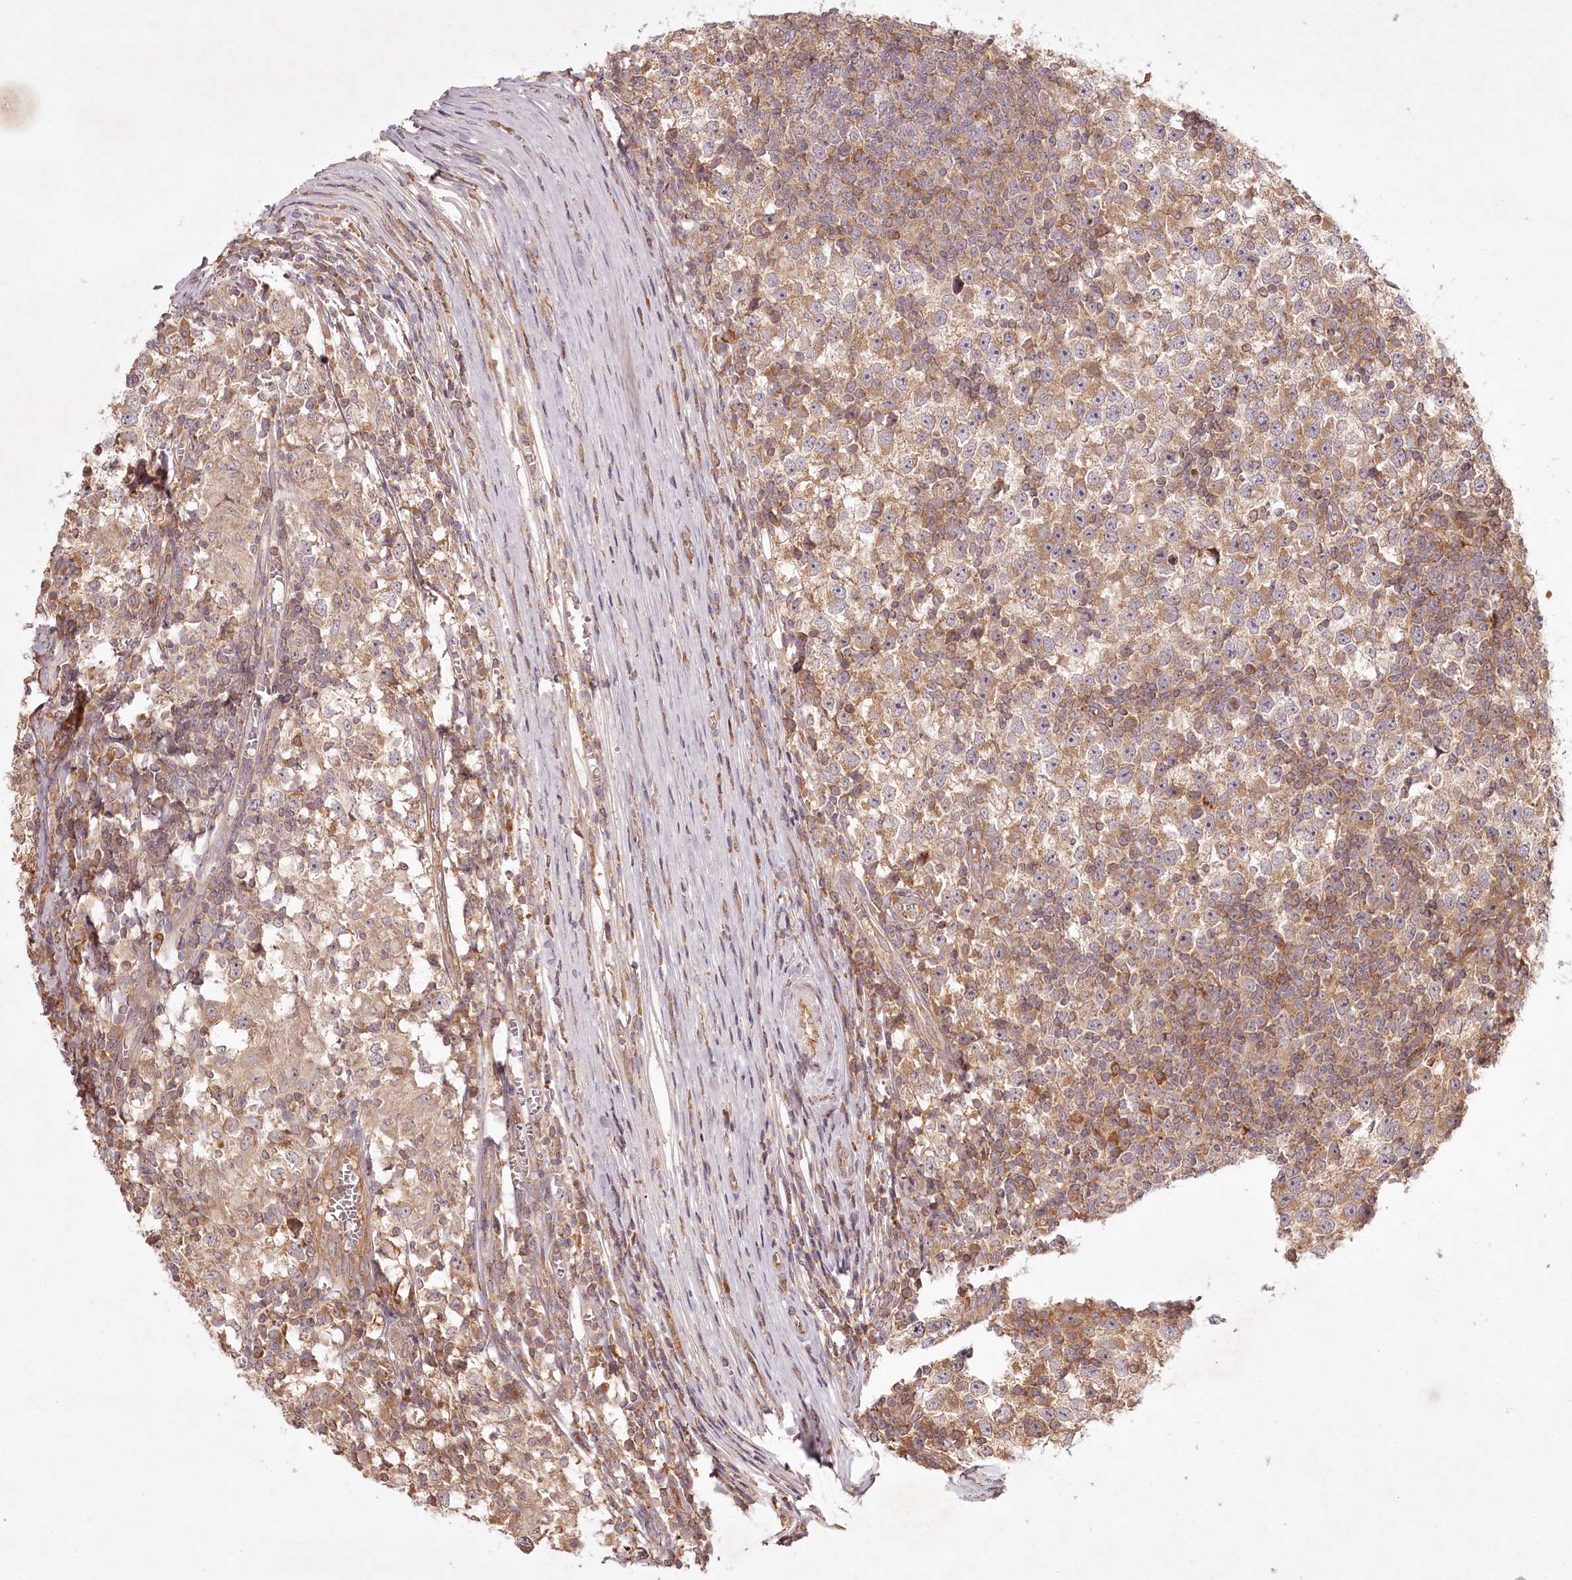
{"staining": {"intensity": "moderate", "quantity": "25%-75%", "location": "cytoplasmic/membranous"}, "tissue": "testis cancer", "cell_type": "Tumor cells", "image_type": "cancer", "snomed": [{"axis": "morphology", "description": "Seminoma, NOS"}, {"axis": "topography", "description": "Testis"}], "caption": "Immunohistochemical staining of human testis cancer (seminoma) exhibits moderate cytoplasmic/membranous protein staining in about 25%-75% of tumor cells.", "gene": "TMIE", "patient": {"sex": "male", "age": 65}}